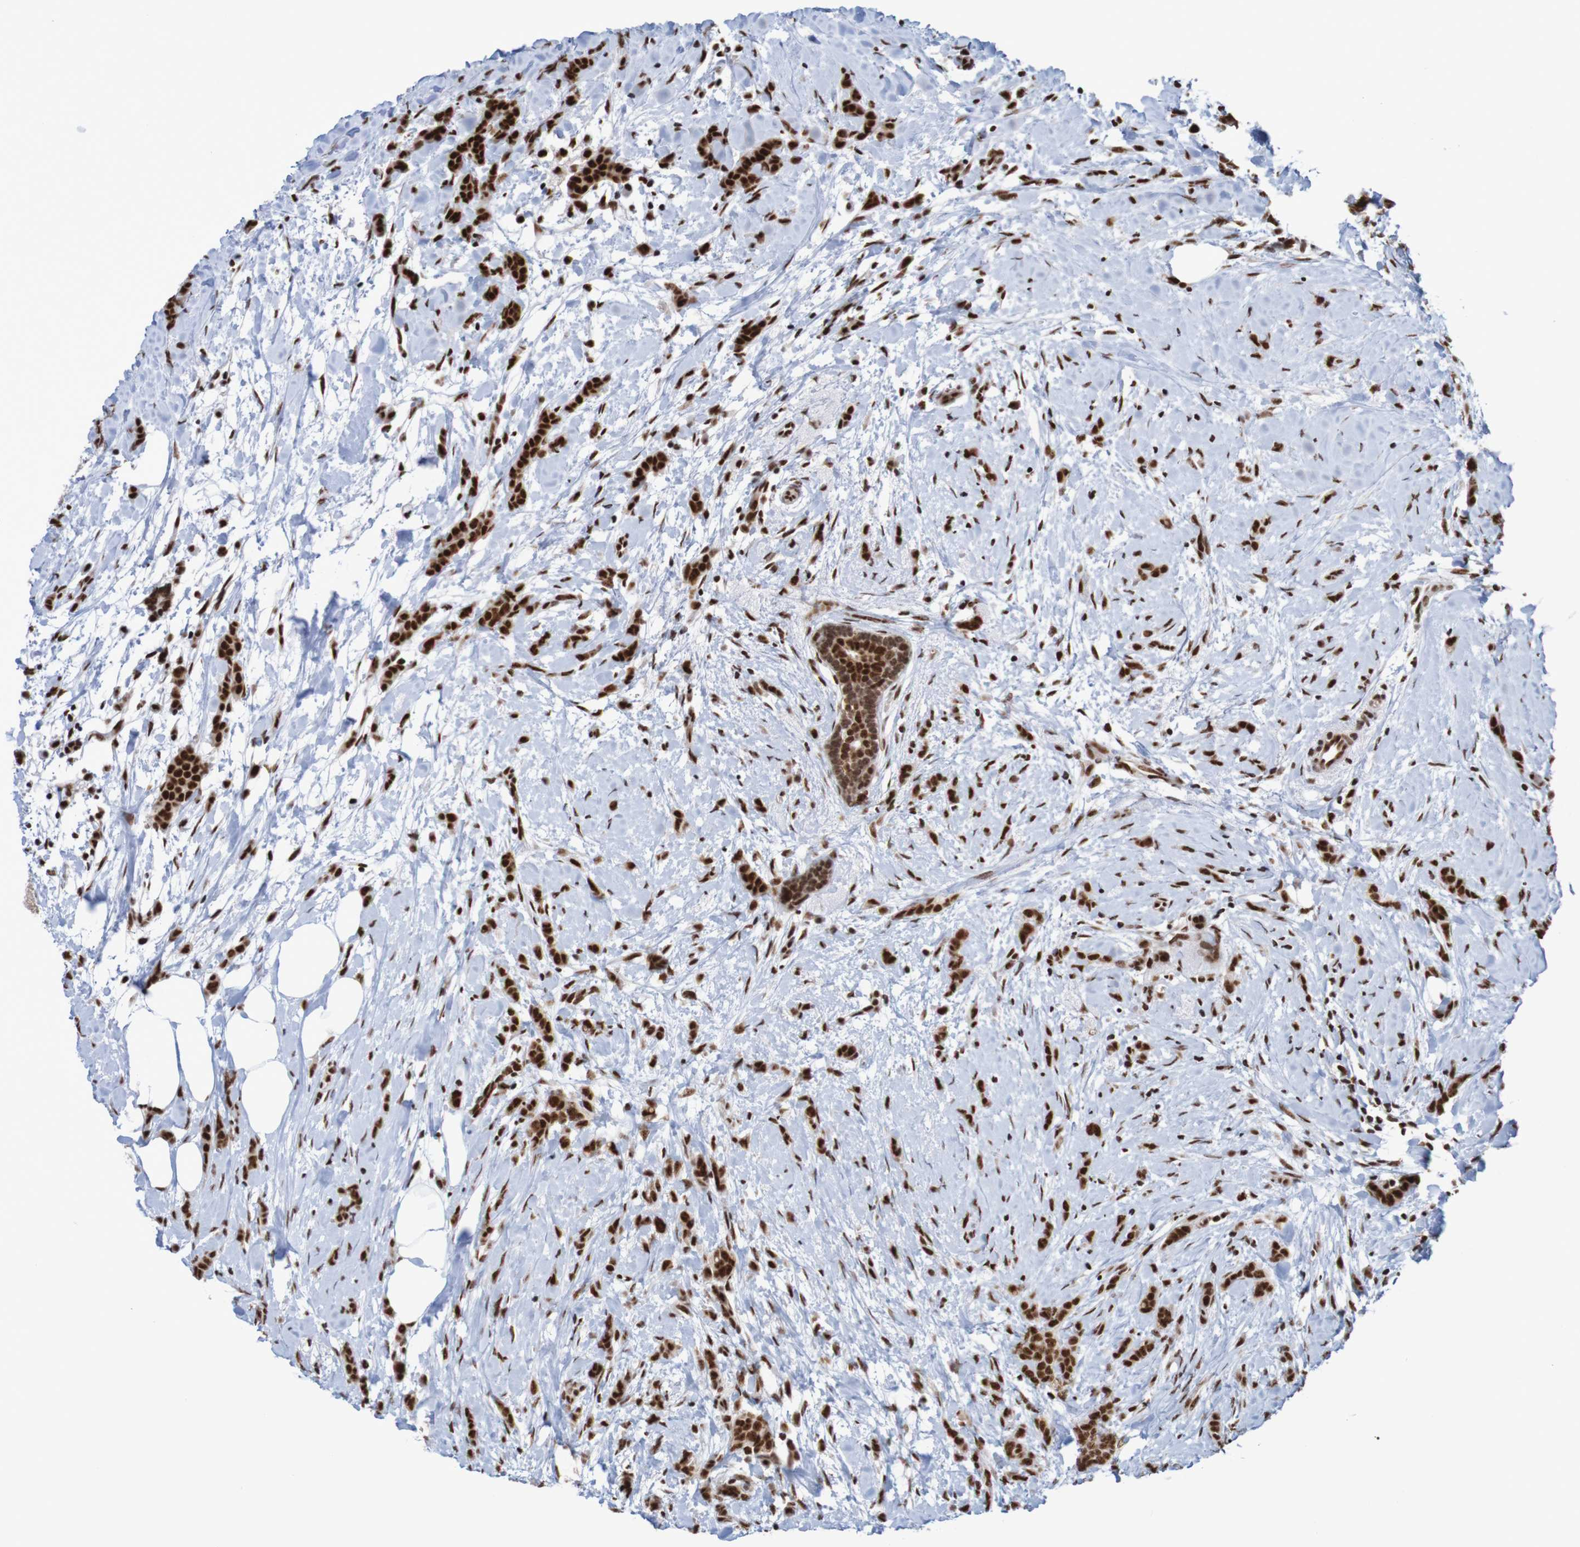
{"staining": {"intensity": "strong", "quantity": ">75%", "location": "nuclear"}, "tissue": "breast cancer", "cell_type": "Tumor cells", "image_type": "cancer", "snomed": [{"axis": "morphology", "description": "Lobular carcinoma, in situ"}, {"axis": "morphology", "description": "Lobular carcinoma"}, {"axis": "topography", "description": "Breast"}], "caption": "DAB immunohistochemical staining of breast cancer displays strong nuclear protein positivity in approximately >75% of tumor cells.", "gene": "THRAP3", "patient": {"sex": "female", "age": 41}}